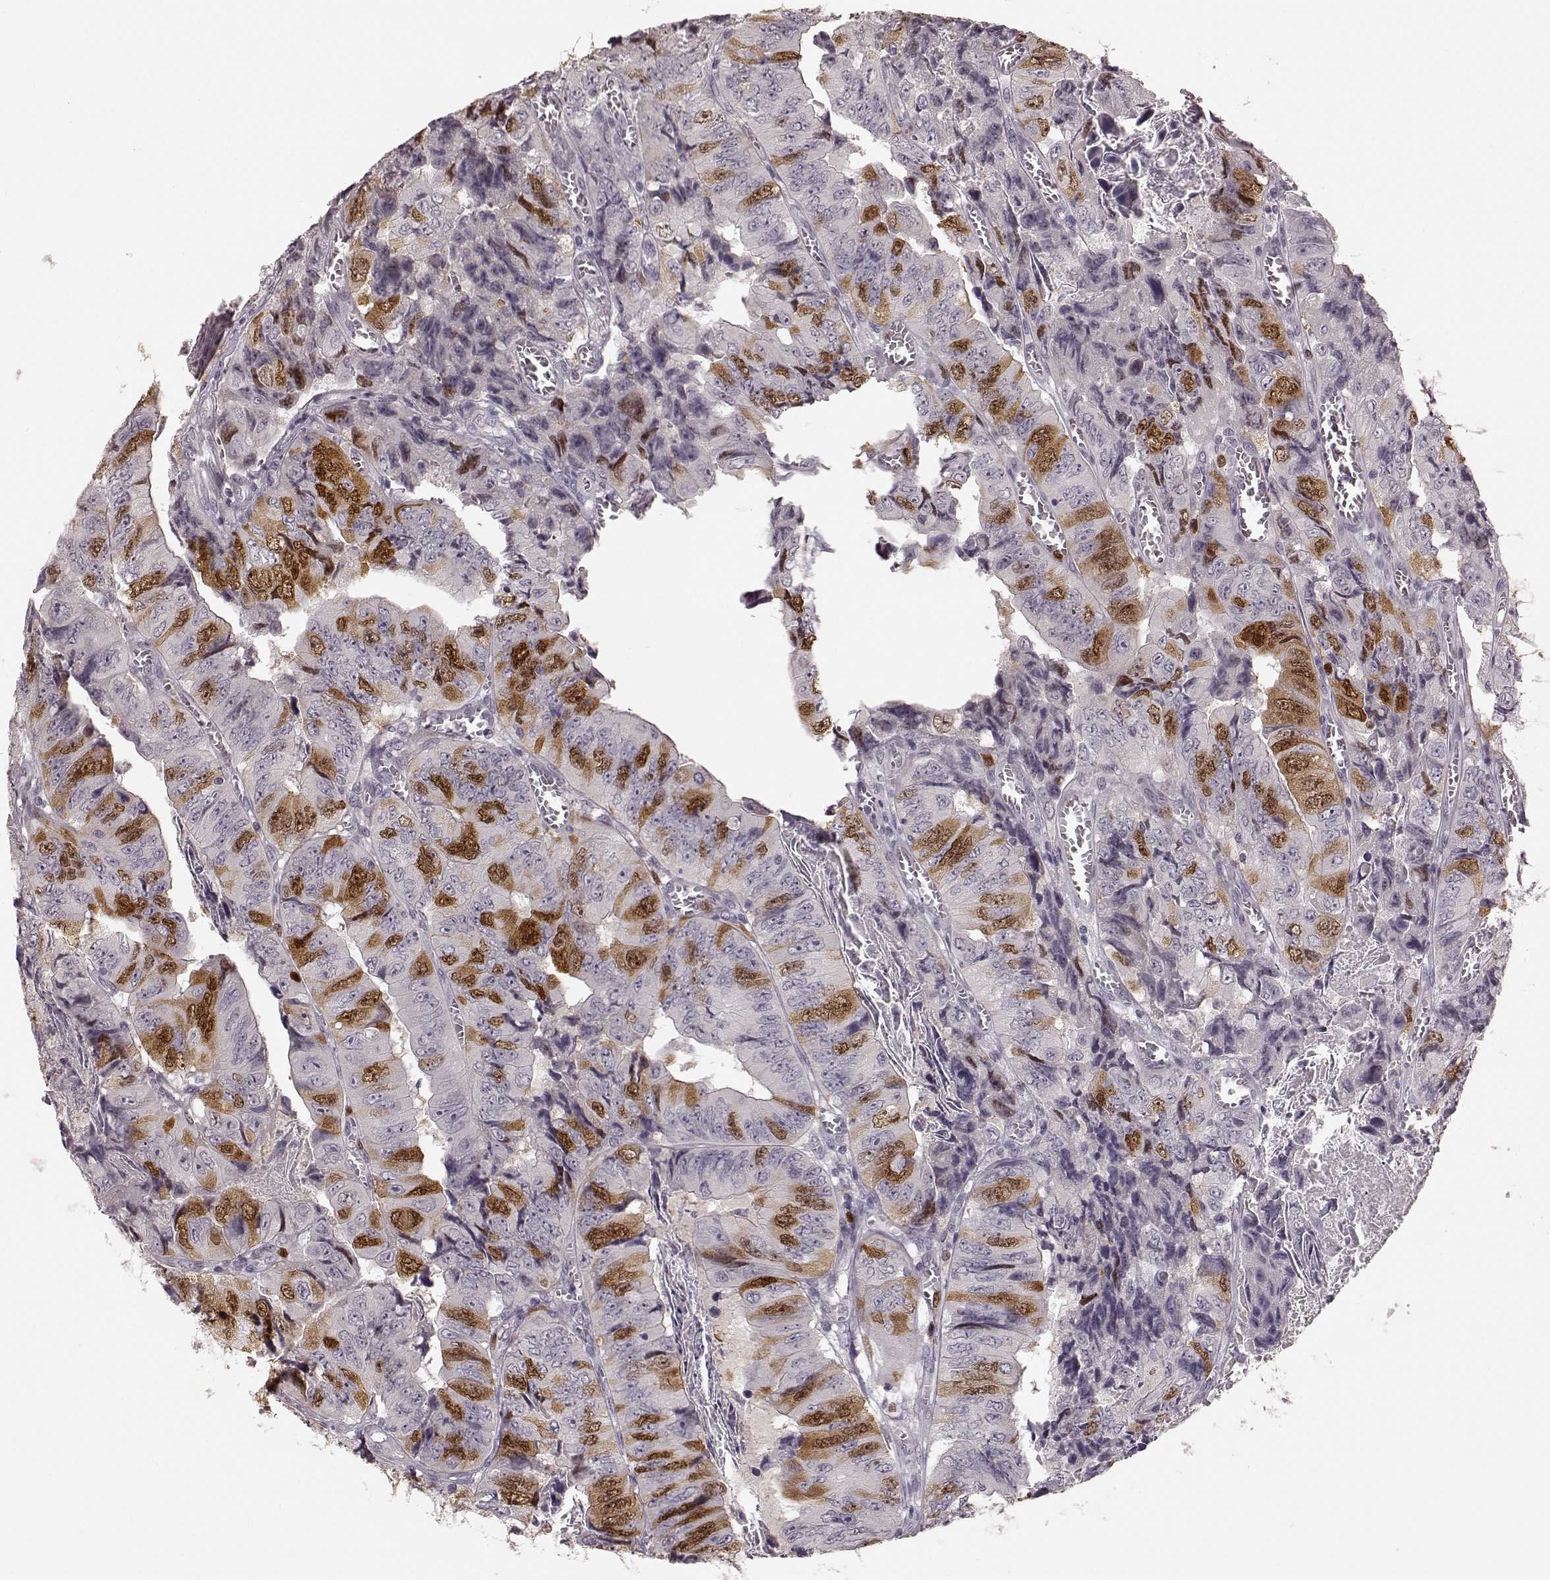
{"staining": {"intensity": "moderate", "quantity": "25%-75%", "location": "nuclear"}, "tissue": "colorectal cancer", "cell_type": "Tumor cells", "image_type": "cancer", "snomed": [{"axis": "morphology", "description": "Adenocarcinoma, NOS"}, {"axis": "topography", "description": "Colon"}], "caption": "A medium amount of moderate nuclear staining is seen in about 25%-75% of tumor cells in colorectal cancer tissue.", "gene": "CCNA2", "patient": {"sex": "female", "age": 84}}